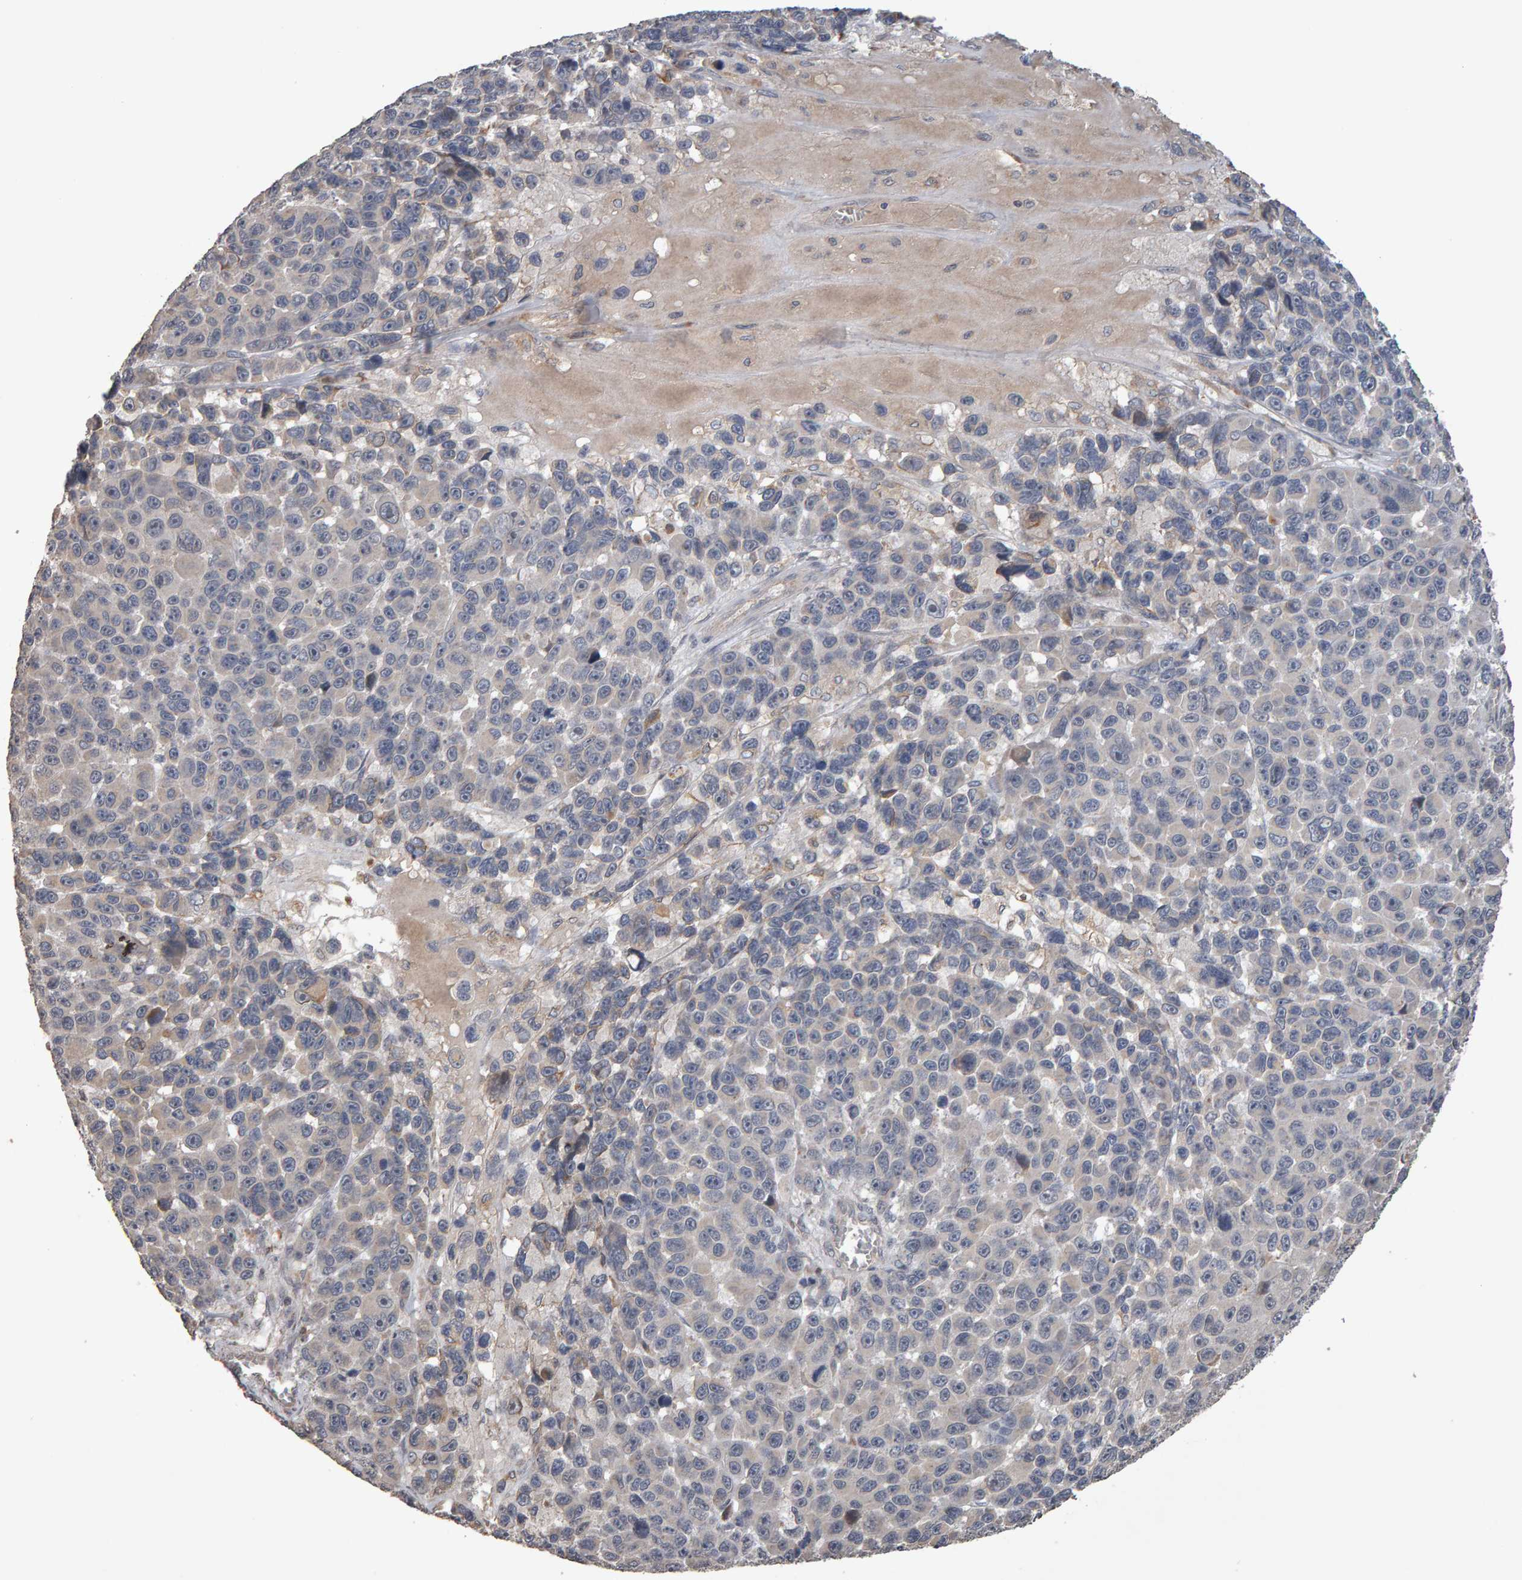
{"staining": {"intensity": "negative", "quantity": "none", "location": "none"}, "tissue": "melanoma", "cell_type": "Tumor cells", "image_type": "cancer", "snomed": [{"axis": "morphology", "description": "Malignant melanoma, NOS"}, {"axis": "topography", "description": "Skin"}], "caption": "IHC of melanoma displays no positivity in tumor cells.", "gene": "COASY", "patient": {"sex": "male", "age": 53}}